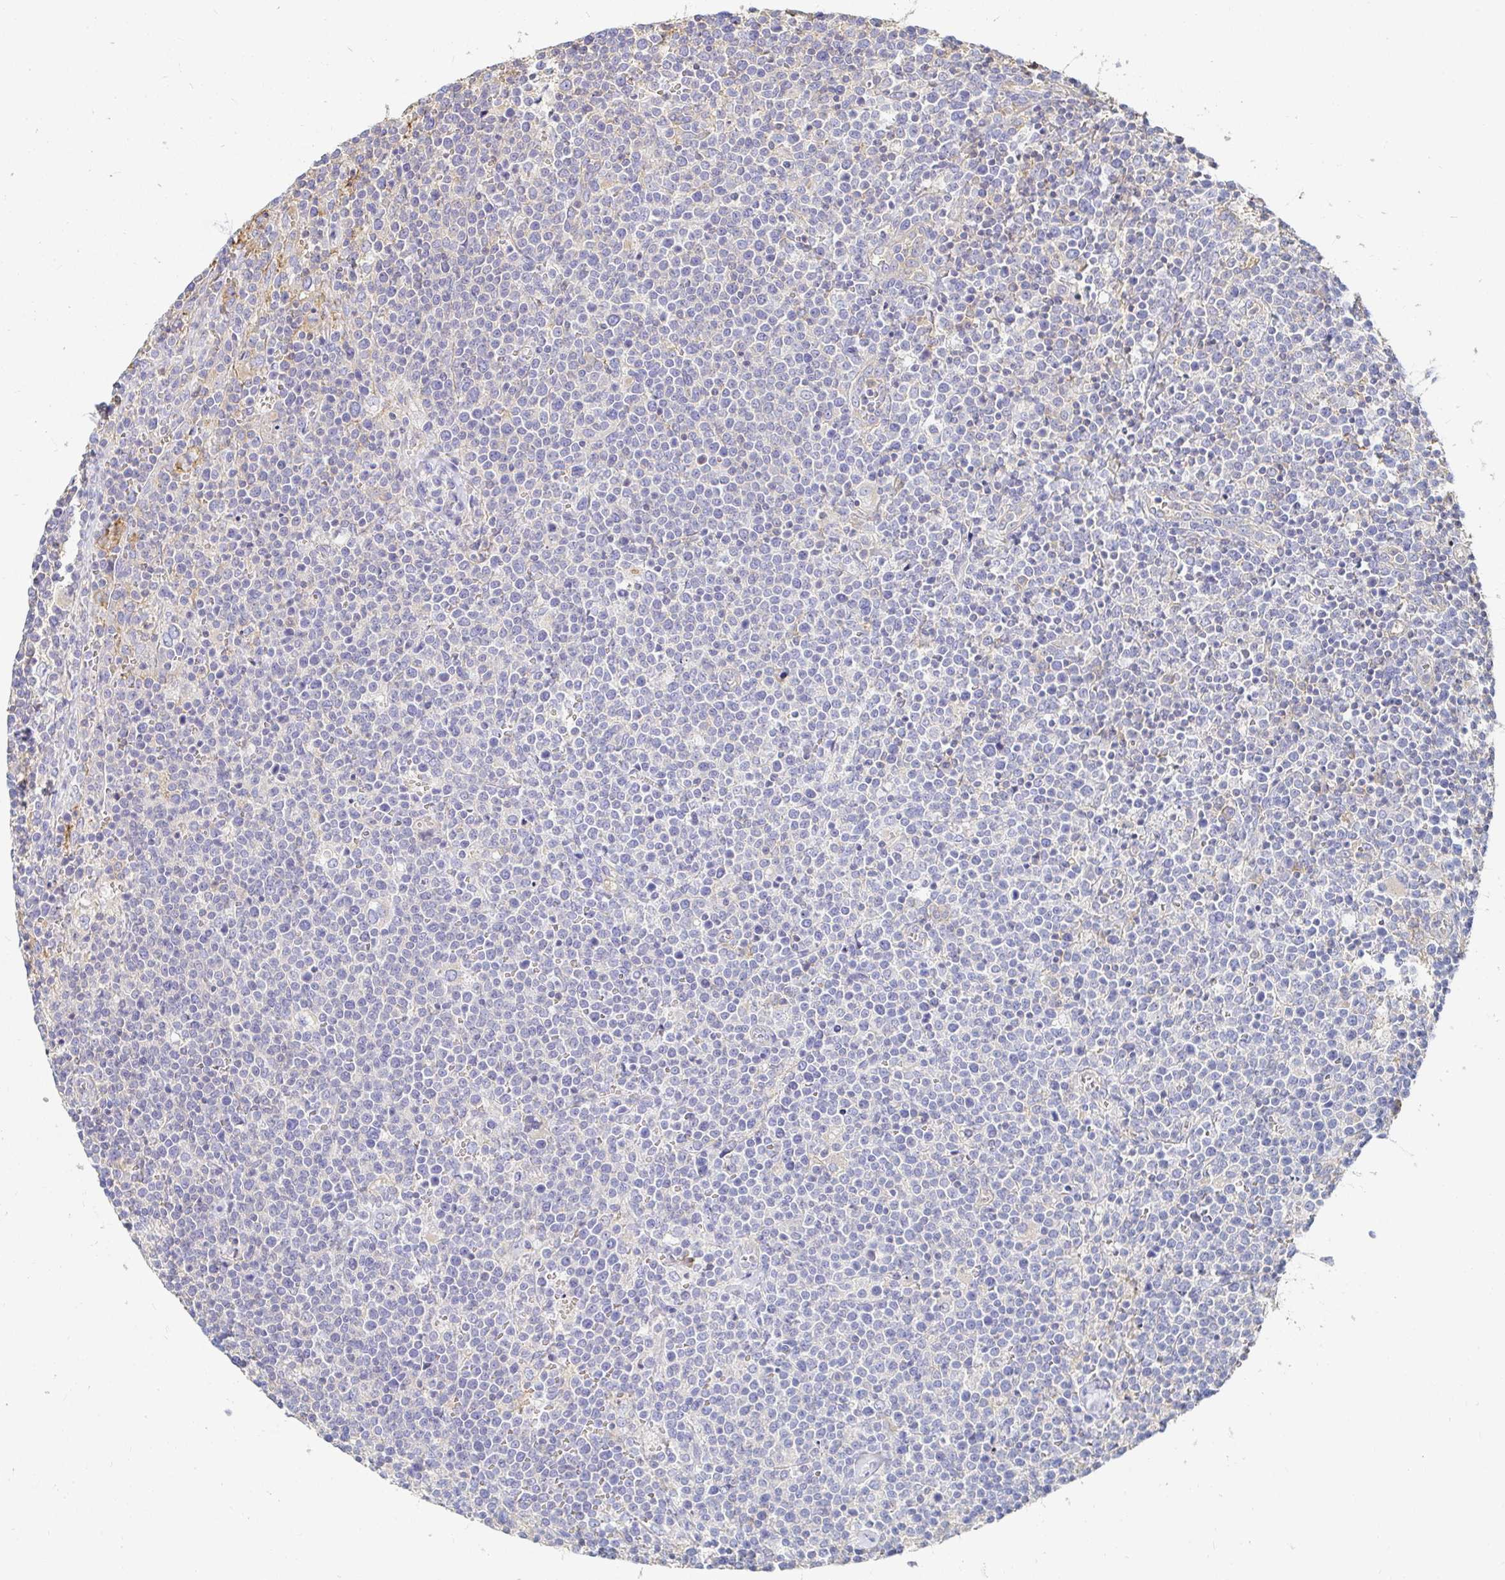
{"staining": {"intensity": "negative", "quantity": "none", "location": "none"}, "tissue": "lymphoma", "cell_type": "Tumor cells", "image_type": "cancer", "snomed": [{"axis": "morphology", "description": "Malignant lymphoma, non-Hodgkin's type, High grade"}, {"axis": "topography", "description": "Lymph node"}], "caption": "Tumor cells show no significant protein positivity in malignant lymphoma, non-Hodgkin's type (high-grade).", "gene": "TSPAN19", "patient": {"sex": "male", "age": 61}}